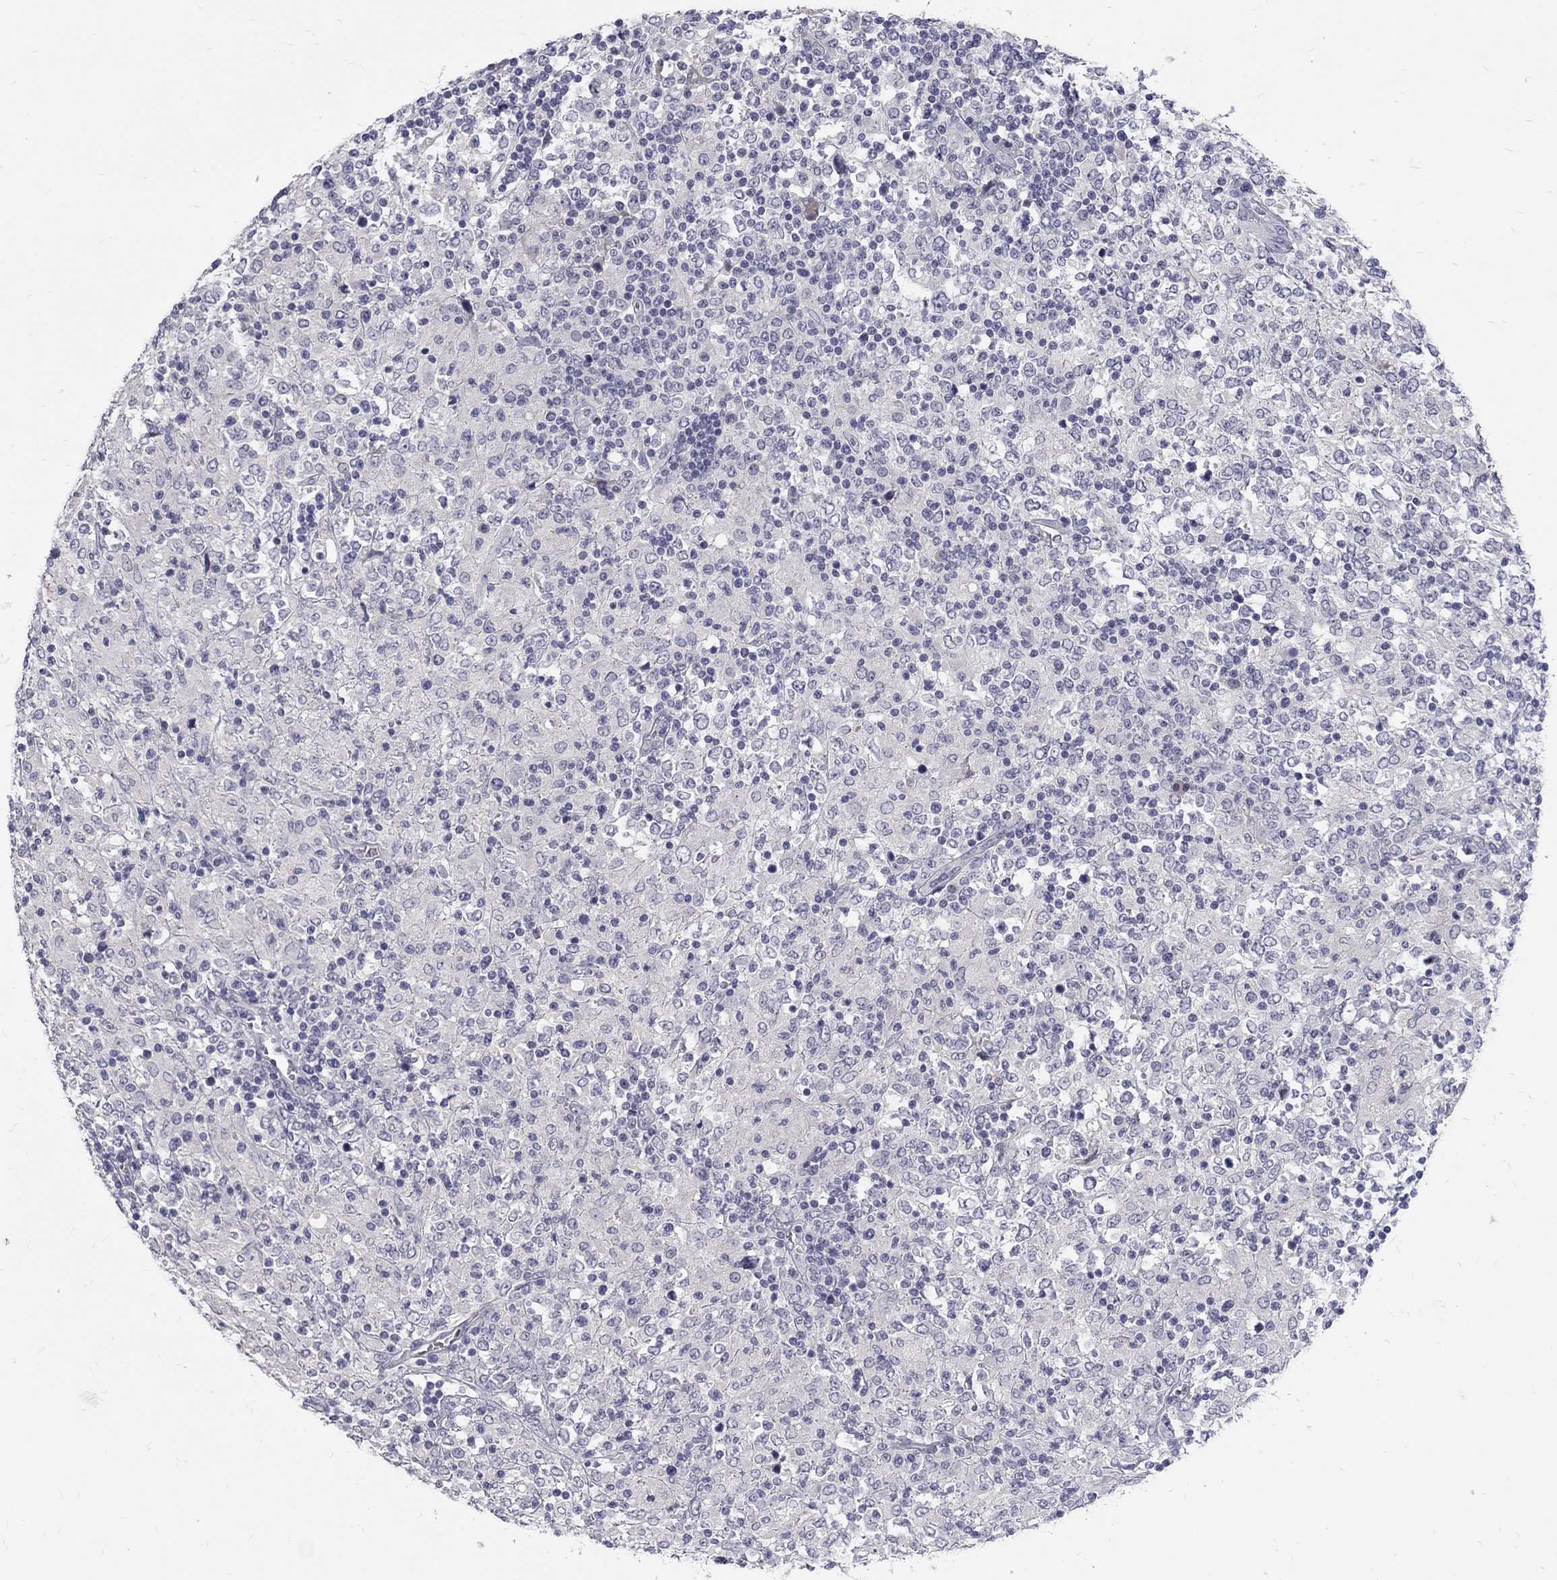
{"staining": {"intensity": "negative", "quantity": "none", "location": "none"}, "tissue": "lymphoma", "cell_type": "Tumor cells", "image_type": "cancer", "snomed": [{"axis": "morphology", "description": "Malignant lymphoma, non-Hodgkin's type, High grade"}, {"axis": "topography", "description": "Lymph node"}], "caption": "IHC image of neoplastic tissue: human malignant lymphoma, non-Hodgkin's type (high-grade) stained with DAB reveals no significant protein positivity in tumor cells.", "gene": "NOS1", "patient": {"sex": "female", "age": 84}}